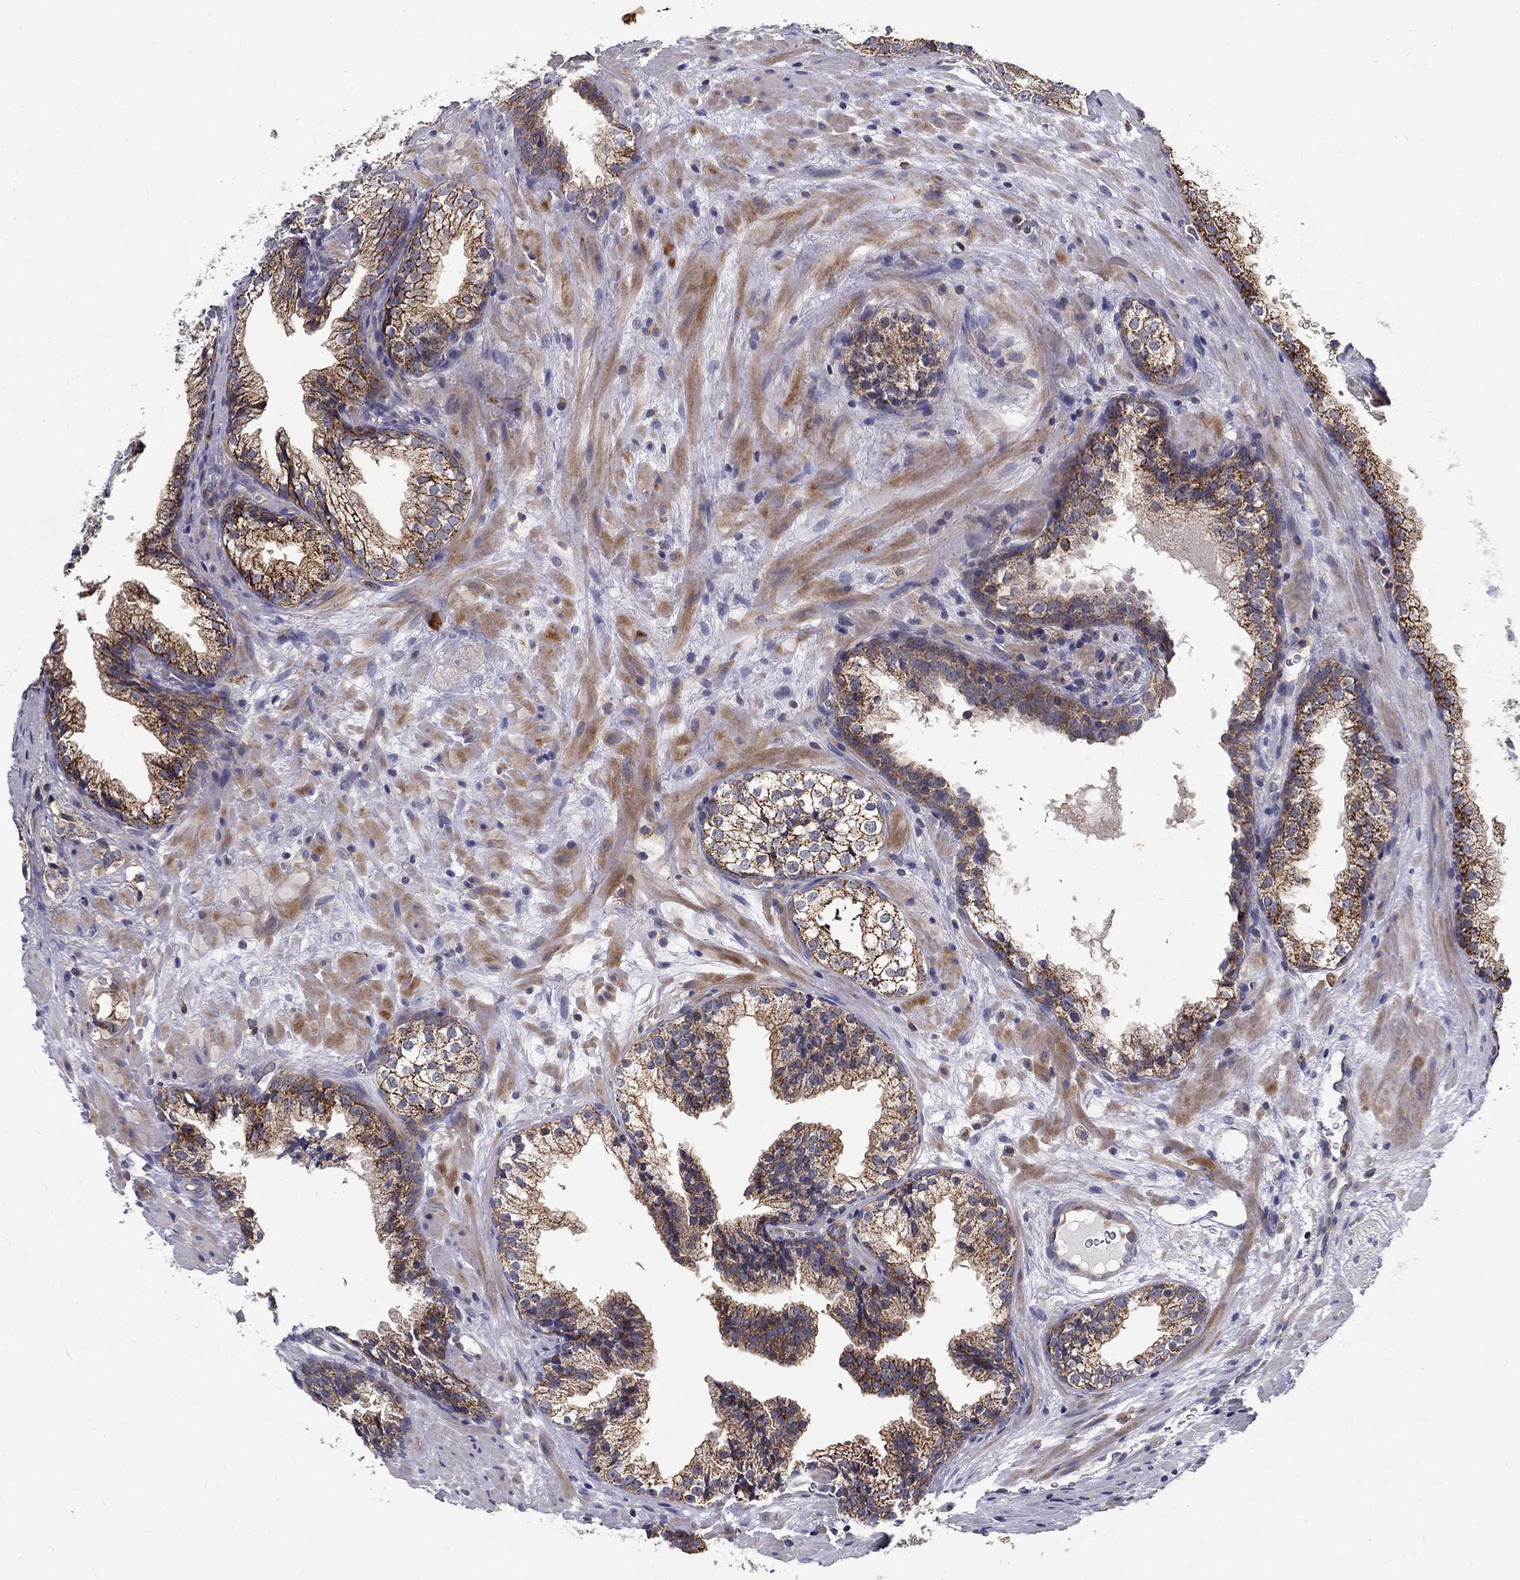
{"staining": {"intensity": "strong", "quantity": ">75%", "location": "cytoplasmic/membranous"}, "tissue": "prostate cancer", "cell_type": "Tumor cells", "image_type": "cancer", "snomed": [{"axis": "morphology", "description": "Adenocarcinoma, NOS"}, {"axis": "topography", "description": "Prostate and seminal vesicle, NOS"}], "caption": "This photomicrograph demonstrates immunohistochemistry staining of human prostate cancer (adenocarcinoma), with high strong cytoplasmic/membranous expression in about >75% of tumor cells.", "gene": "ALDH4A1", "patient": {"sex": "male", "age": 63}}